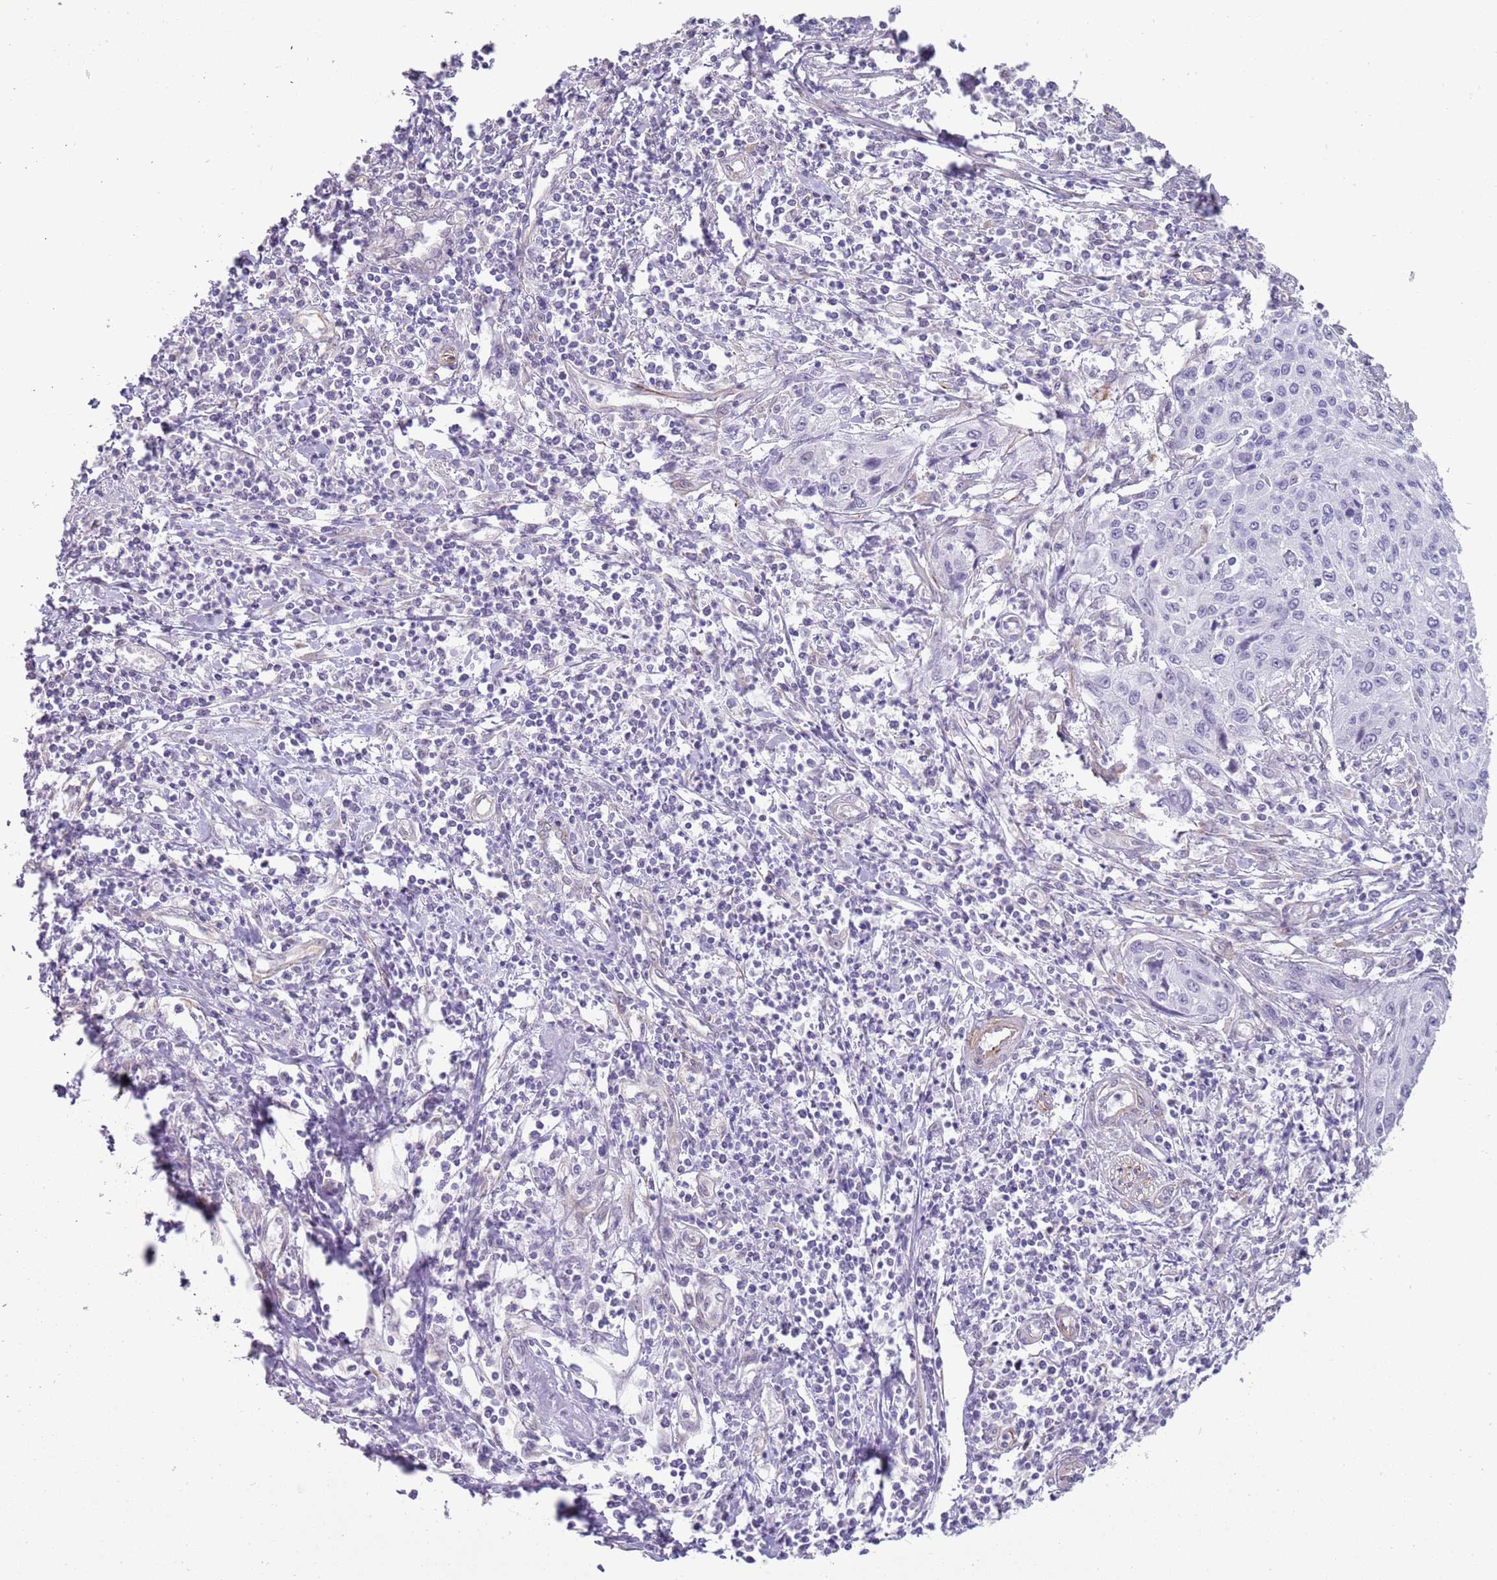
{"staining": {"intensity": "negative", "quantity": "none", "location": "none"}, "tissue": "cervical cancer", "cell_type": "Tumor cells", "image_type": "cancer", "snomed": [{"axis": "morphology", "description": "Squamous cell carcinoma, NOS"}, {"axis": "topography", "description": "Cervix"}], "caption": "DAB immunohistochemical staining of cervical cancer exhibits no significant staining in tumor cells. The staining is performed using DAB (3,3'-diaminobenzidine) brown chromogen with nuclei counter-stained in using hematoxylin.", "gene": "NBPF3", "patient": {"sex": "female", "age": 32}}